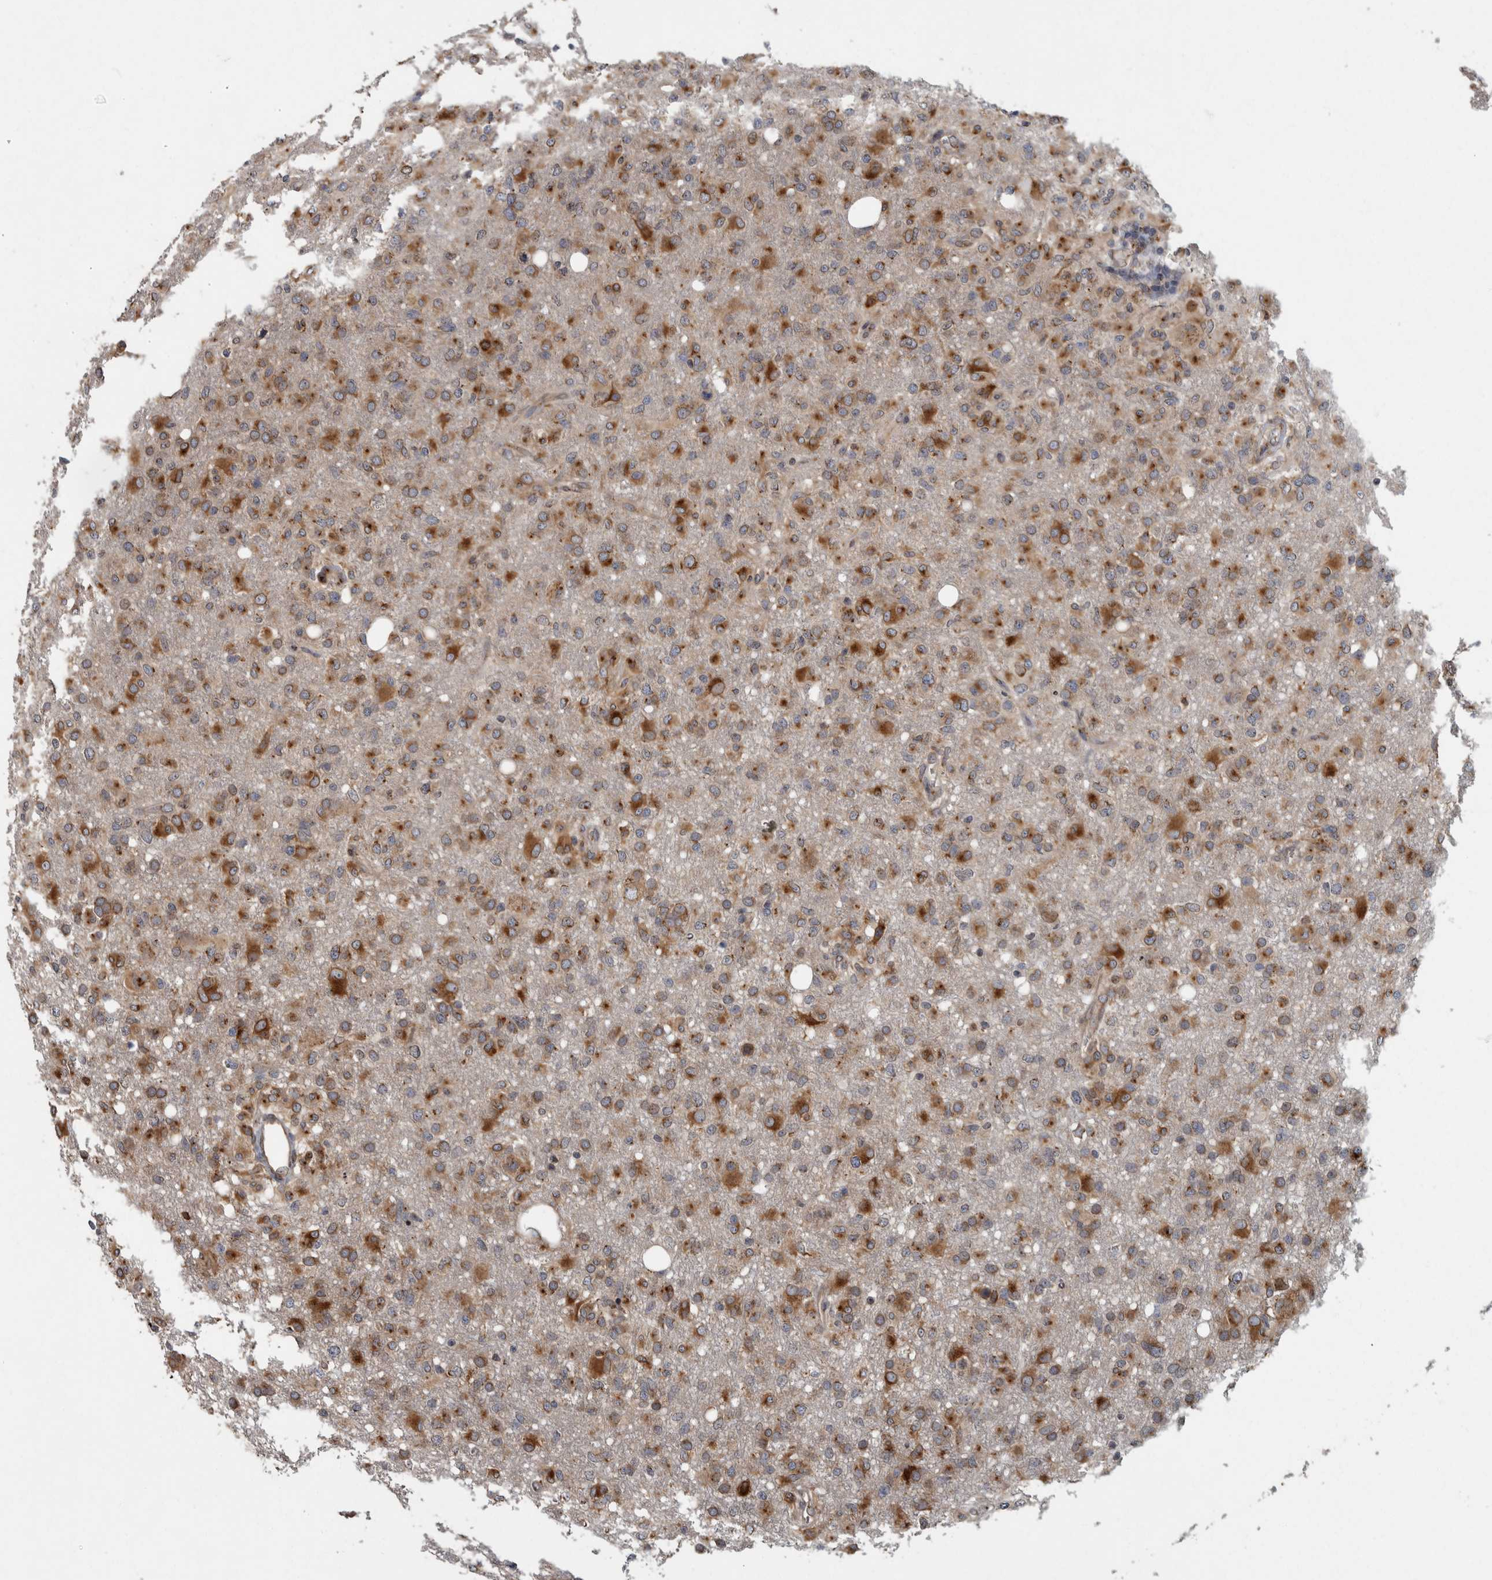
{"staining": {"intensity": "strong", "quantity": "25%-75%", "location": "cytoplasmic/membranous"}, "tissue": "glioma", "cell_type": "Tumor cells", "image_type": "cancer", "snomed": [{"axis": "morphology", "description": "Glioma, malignant, High grade"}, {"axis": "topography", "description": "Brain"}], "caption": "Brown immunohistochemical staining in glioma demonstrates strong cytoplasmic/membranous expression in approximately 25%-75% of tumor cells.", "gene": "LMAN2L", "patient": {"sex": "female", "age": 57}}